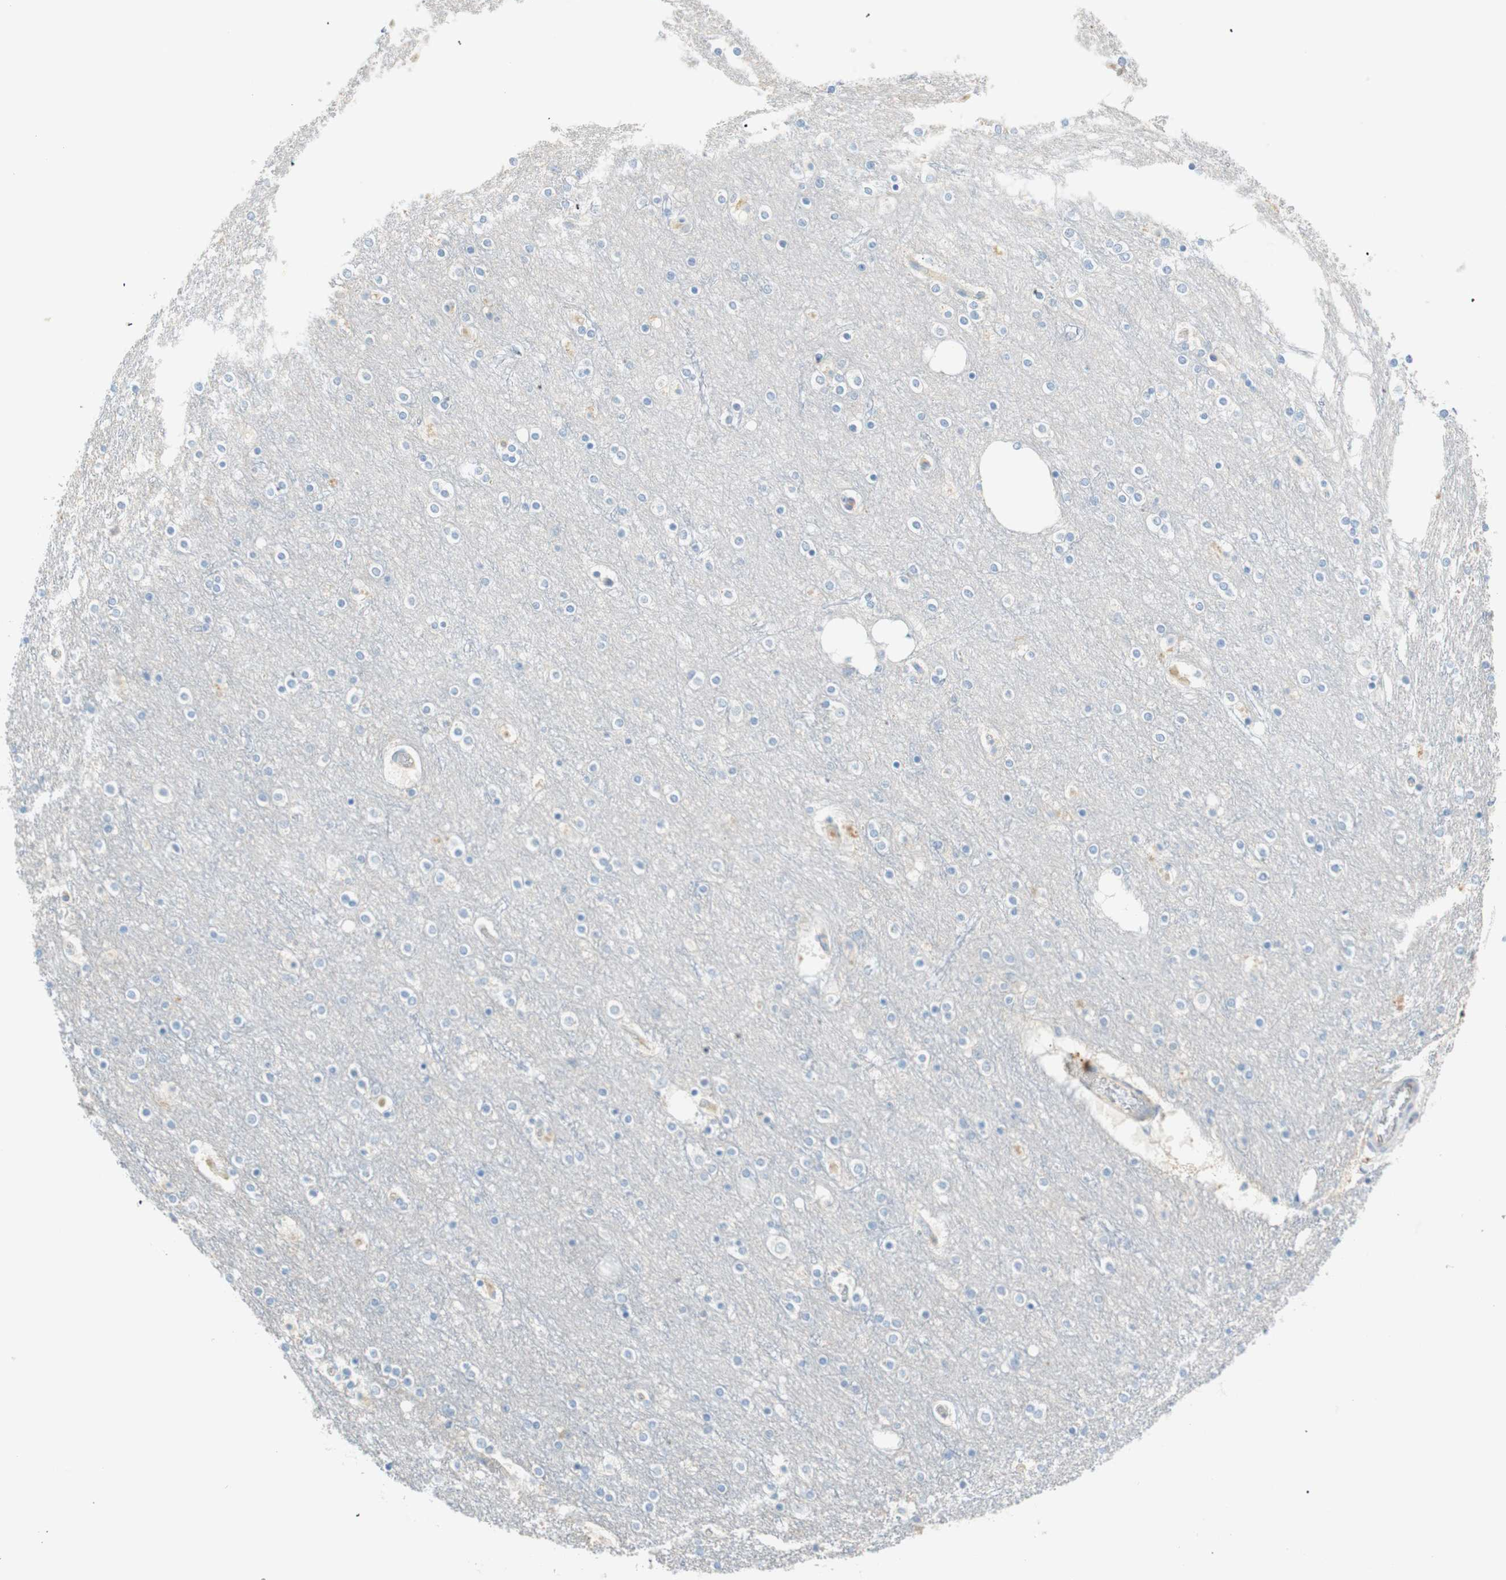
{"staining": {"intensity": "negative", "quantity": "none", "location": "none"}, "tissue": "cerebral cortex", "cell_type": "Endothelial cells", "image_type": "normal", "snomed": [{"axis": "morphology", "description": "Normal tissue, NOS"}, {"axis": "topography", "description": "Cerebral cortex"}], "caption": "An immunohistochemistry micrograph of normal cerebral cortex is shown. There is no staining in endothelial cells of cerebral cortex.", "gene": "PTTG1", "patient": {"sex": "female", "age": 54}}